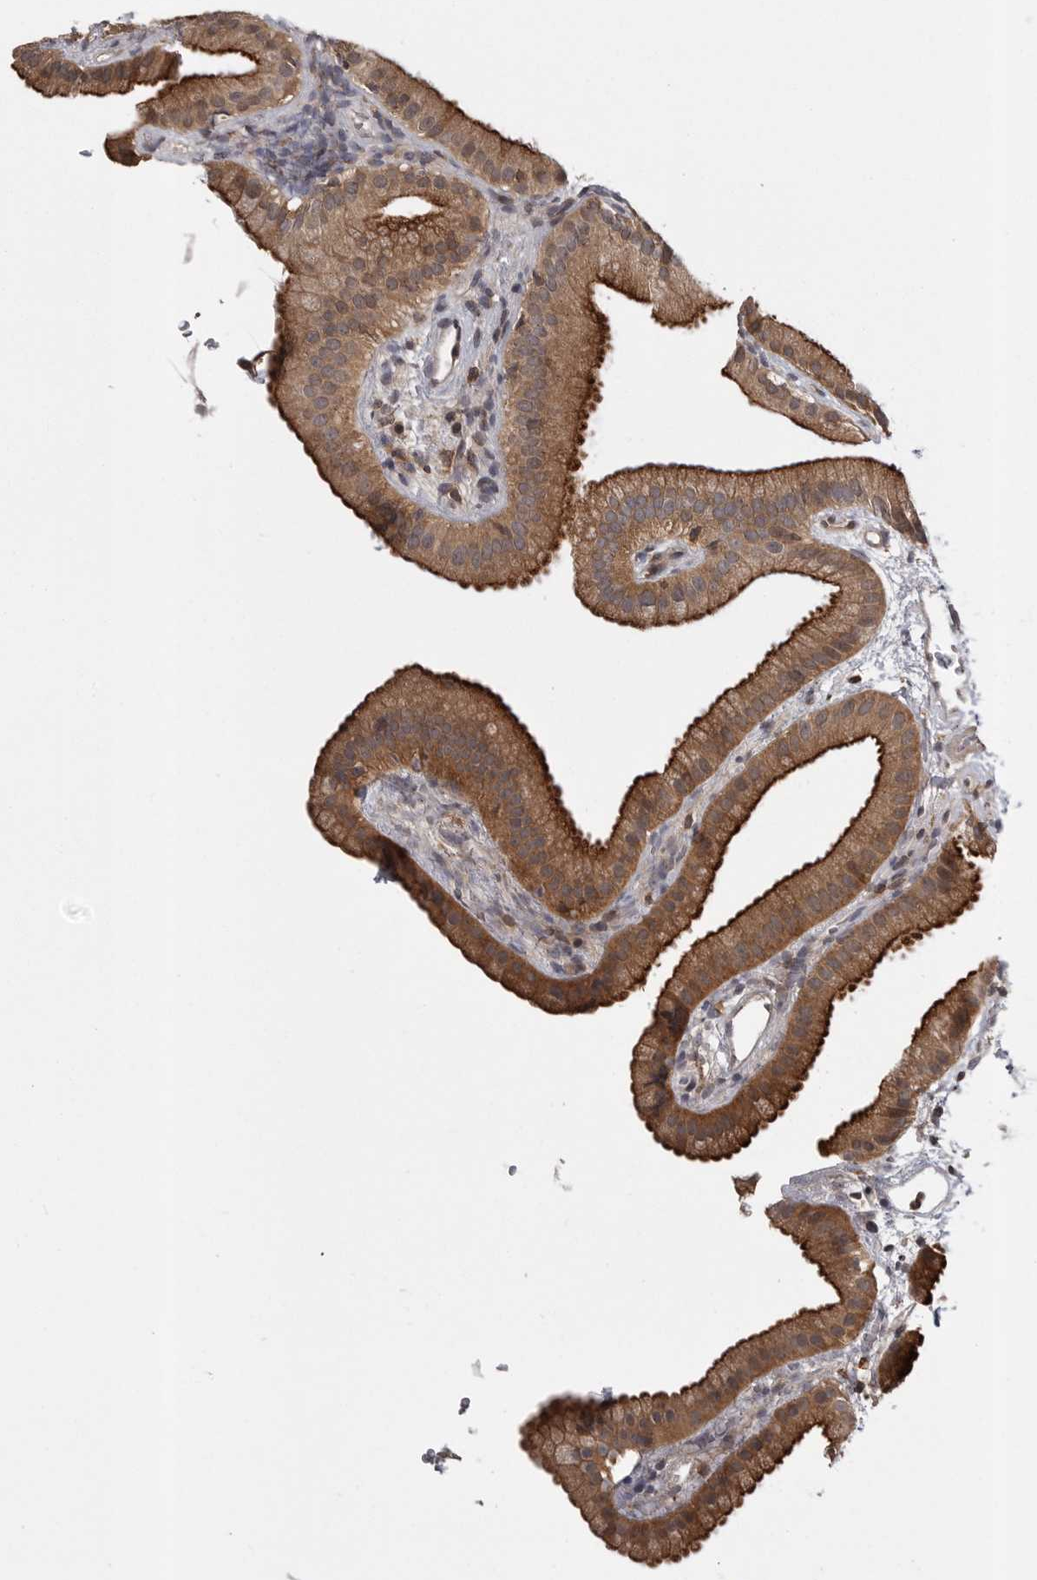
{"staining": {"intensity": "moderate", "quantity": ">75%", "location": "cytoplasmic/membranous"}, "tissue": "gallbladder", "cell_type": "Glandular cells", "image_type": "normal", "snomed": [{"axis": "morphology", "description": "Normal tissue, NOS"}, {"axis": "topography", "description": "Gallbladder"}], "caption": "Immunohistochemical staining of benign human gallbladder demonstrates medium levels of moderate cytoplasmic/membranous staining in approximately >75% of glandular cells. (brown staining indicates protein expression, while blue staining denotes nuclei).", "gene": "AOAH", "patient": {"sex": "female", "age": 64}}